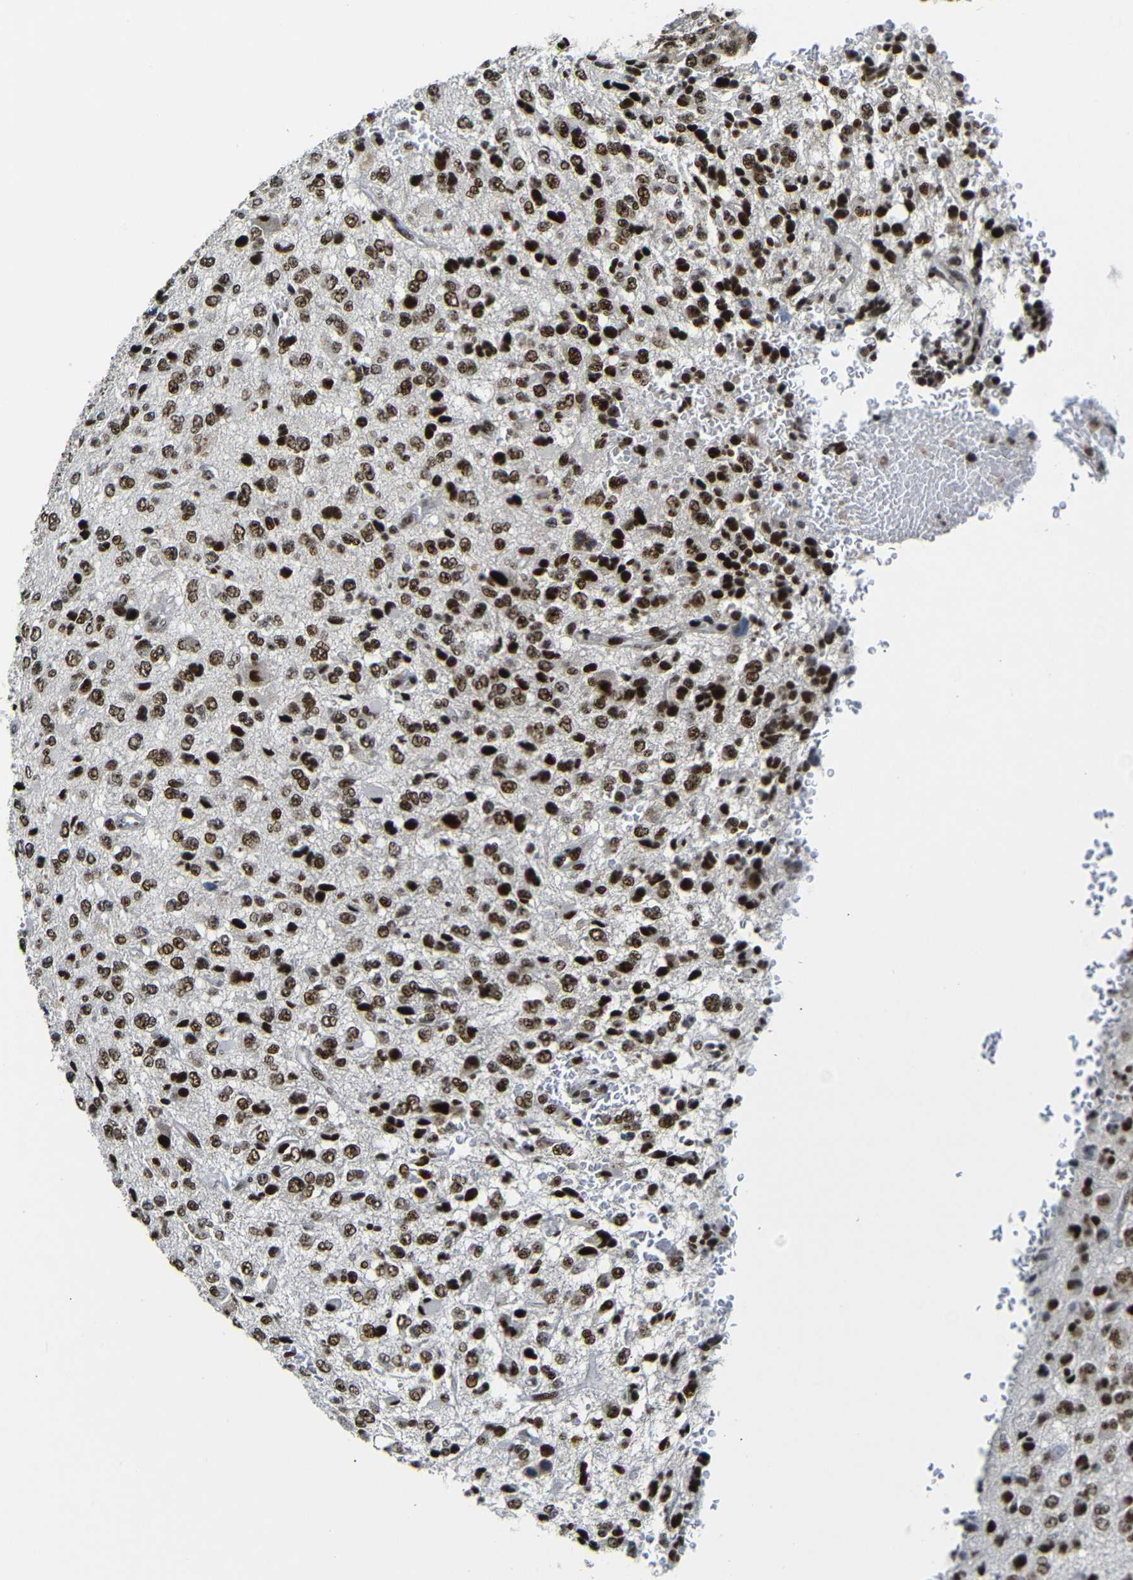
{"staining": {"intensity": "strong", "quantity": ">75%", "location": "nuclear"}, "tissue": "glioma", "cell_type": "Tumor cells", "image_type": "cancer", "snomed": [{"axis": "morphology", "description": "Glioma, malignant, High grade"}, {"axis": "topography", "description": "pancreas cauda"}], "caption": "DAB (3,3'-diaminobenzidine) immunohistochemical staining of malignant glioma (high-grade) reveals strong nuclear protein staining in approximately >75% of tumor cells.", "gene": "SETDB2", "patient": {"sex": "male", "age": 60}}